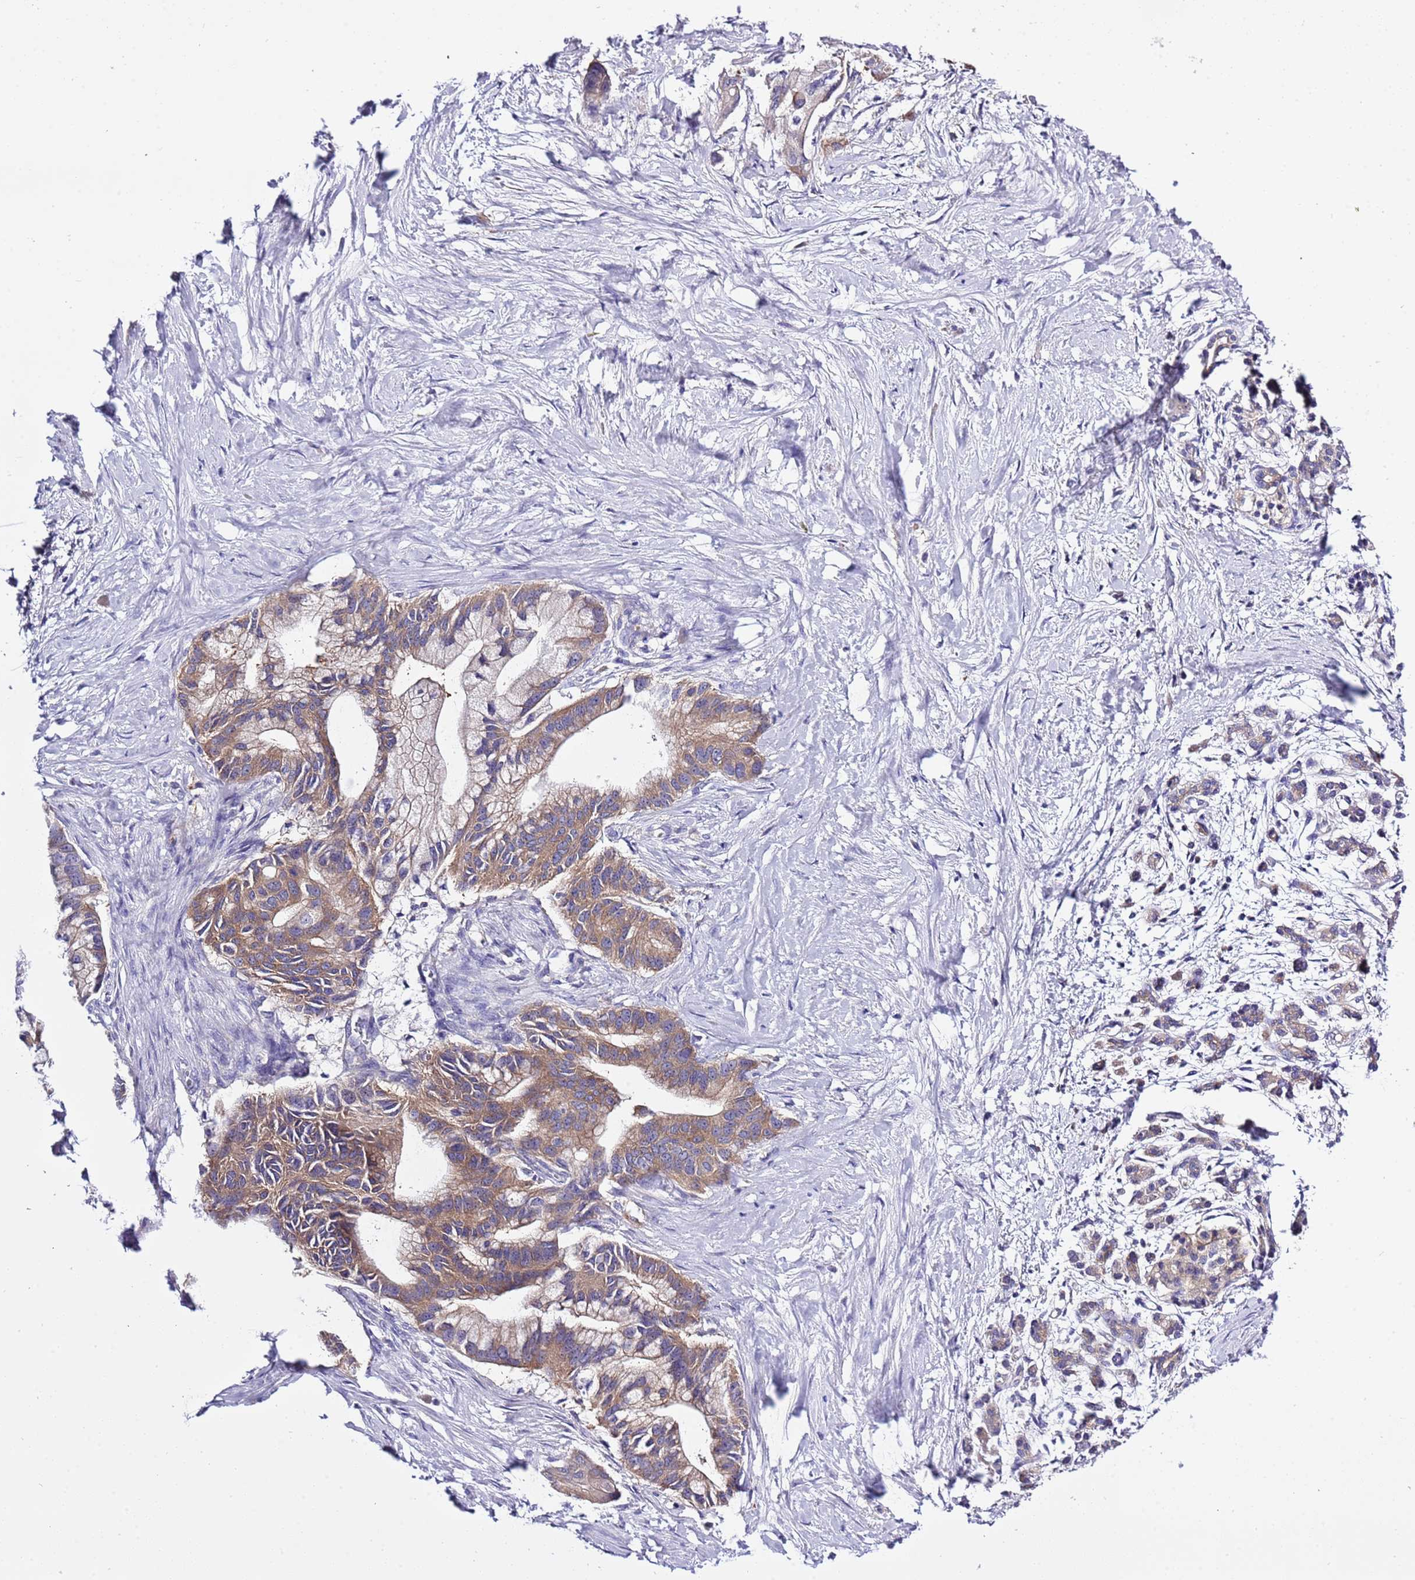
{"staining": {"intensity": "moderate", "quantity": ">75%", "location": "cytoplasmic/membranous"}, "tissue": "pancreatic cancer", "cell_type": "Tumor cells", "image_type": "cancer", "snomed": [{"axis": "morphology", "description": "Adenocarcinoma, NOS"}, {"axis": "topography", "description": "Pancreas"}], "caption": "Immunohistochemistry (IHC) of pancreatic cancer demonstrates medium levels of moderate cytoplasmic/membranous staining in about >75% of tumor cells.", "gene": "STIP1", "patient": {"sex": "male", "age": 68}}